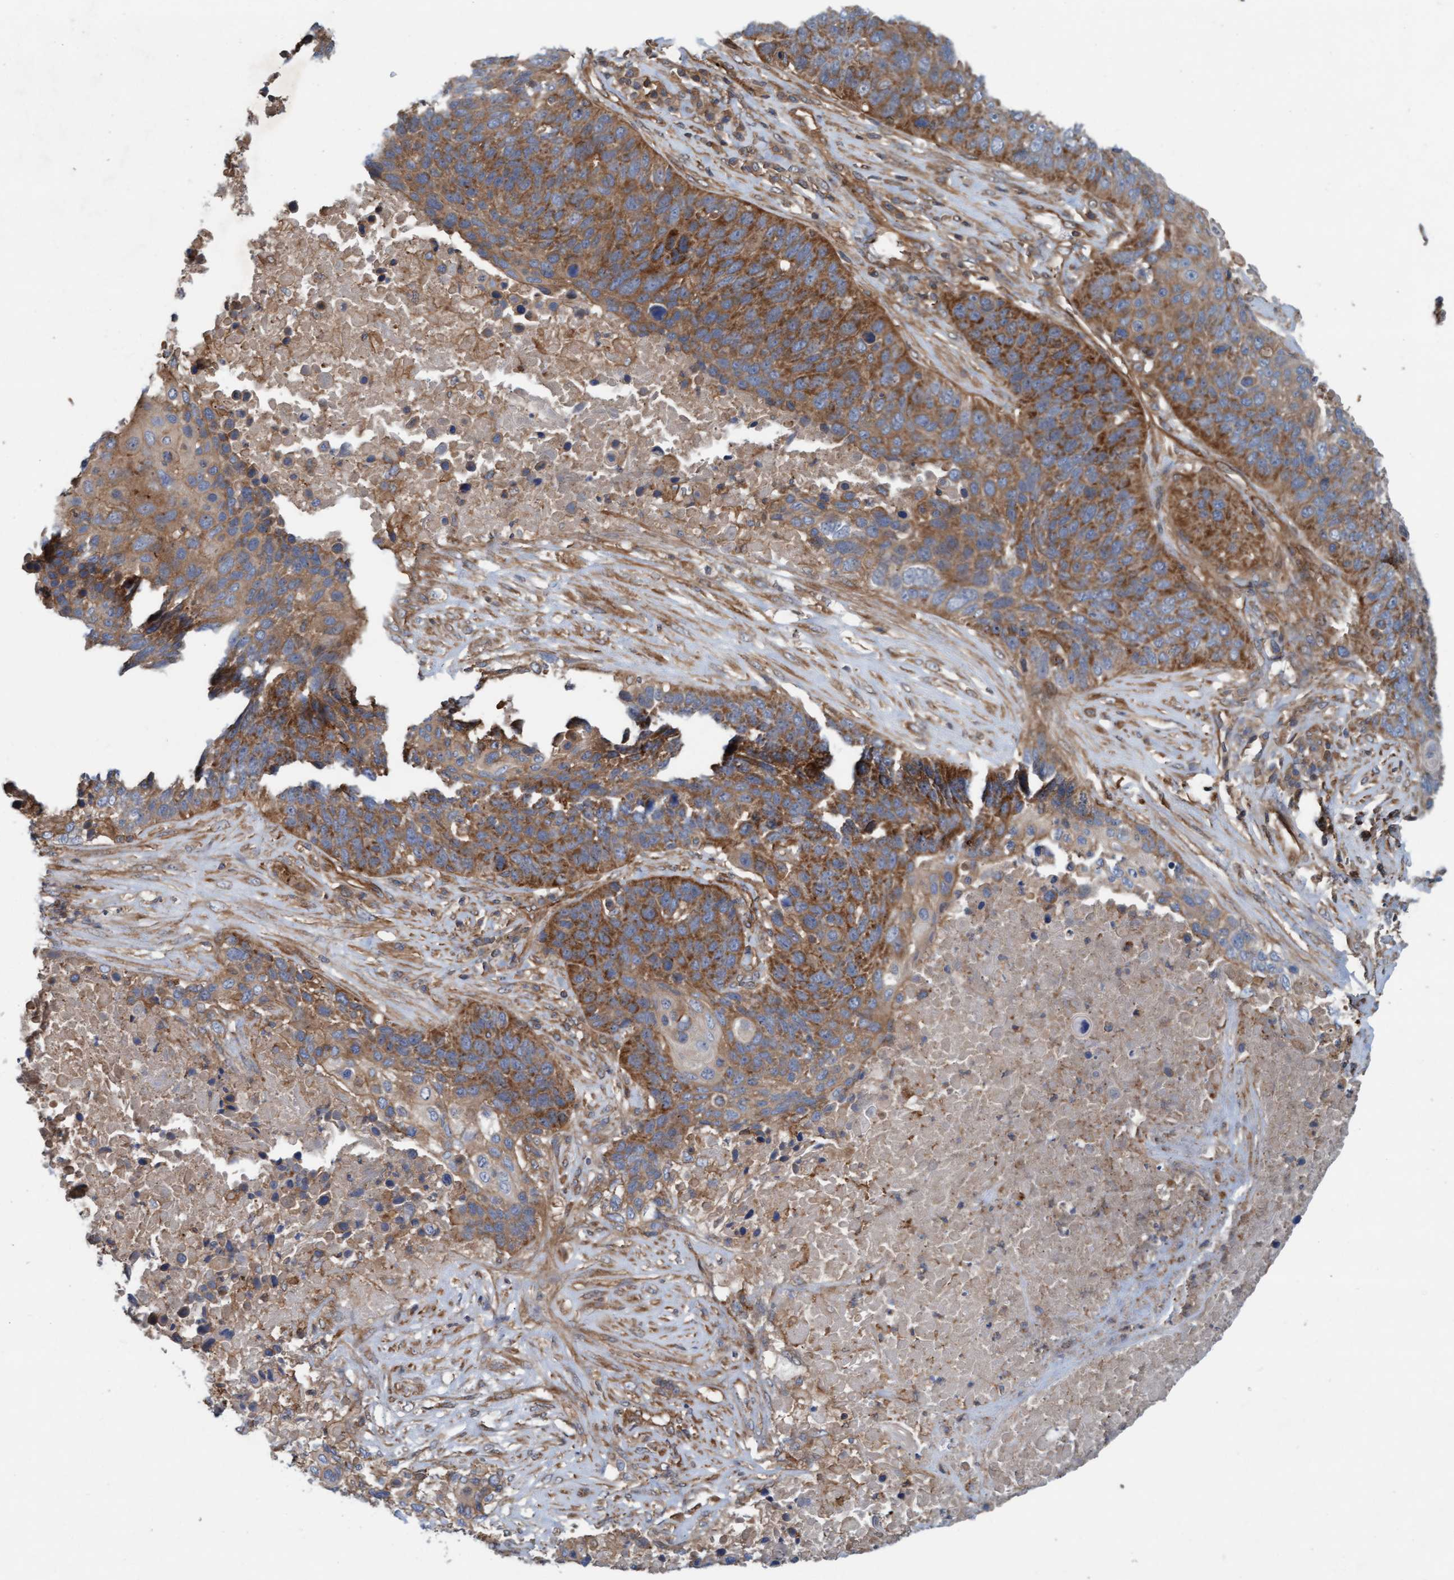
{"staining": {"intensity": "moderate", "quantity": ">75%", "location": "cytoplasmic/membranous"}, "tissue": "lung cancer", "cell_type": "Tumor cells", "image_type": "cancer", "snomed": [{"axis": "morphology", "description": "Squamous cell carcinoma, NOS"}, {"axis": "topography", "description": "Lung"}], "caption": "The micrograph exhibits immunohistochemical staining of squamous cell carcinoma (lung). There is moderate cytoplasmic/membranous positivity is present in about >75% of tumor cells.", "gene": "ERAL1", "patient": {"sex": "male", "age": 66}}